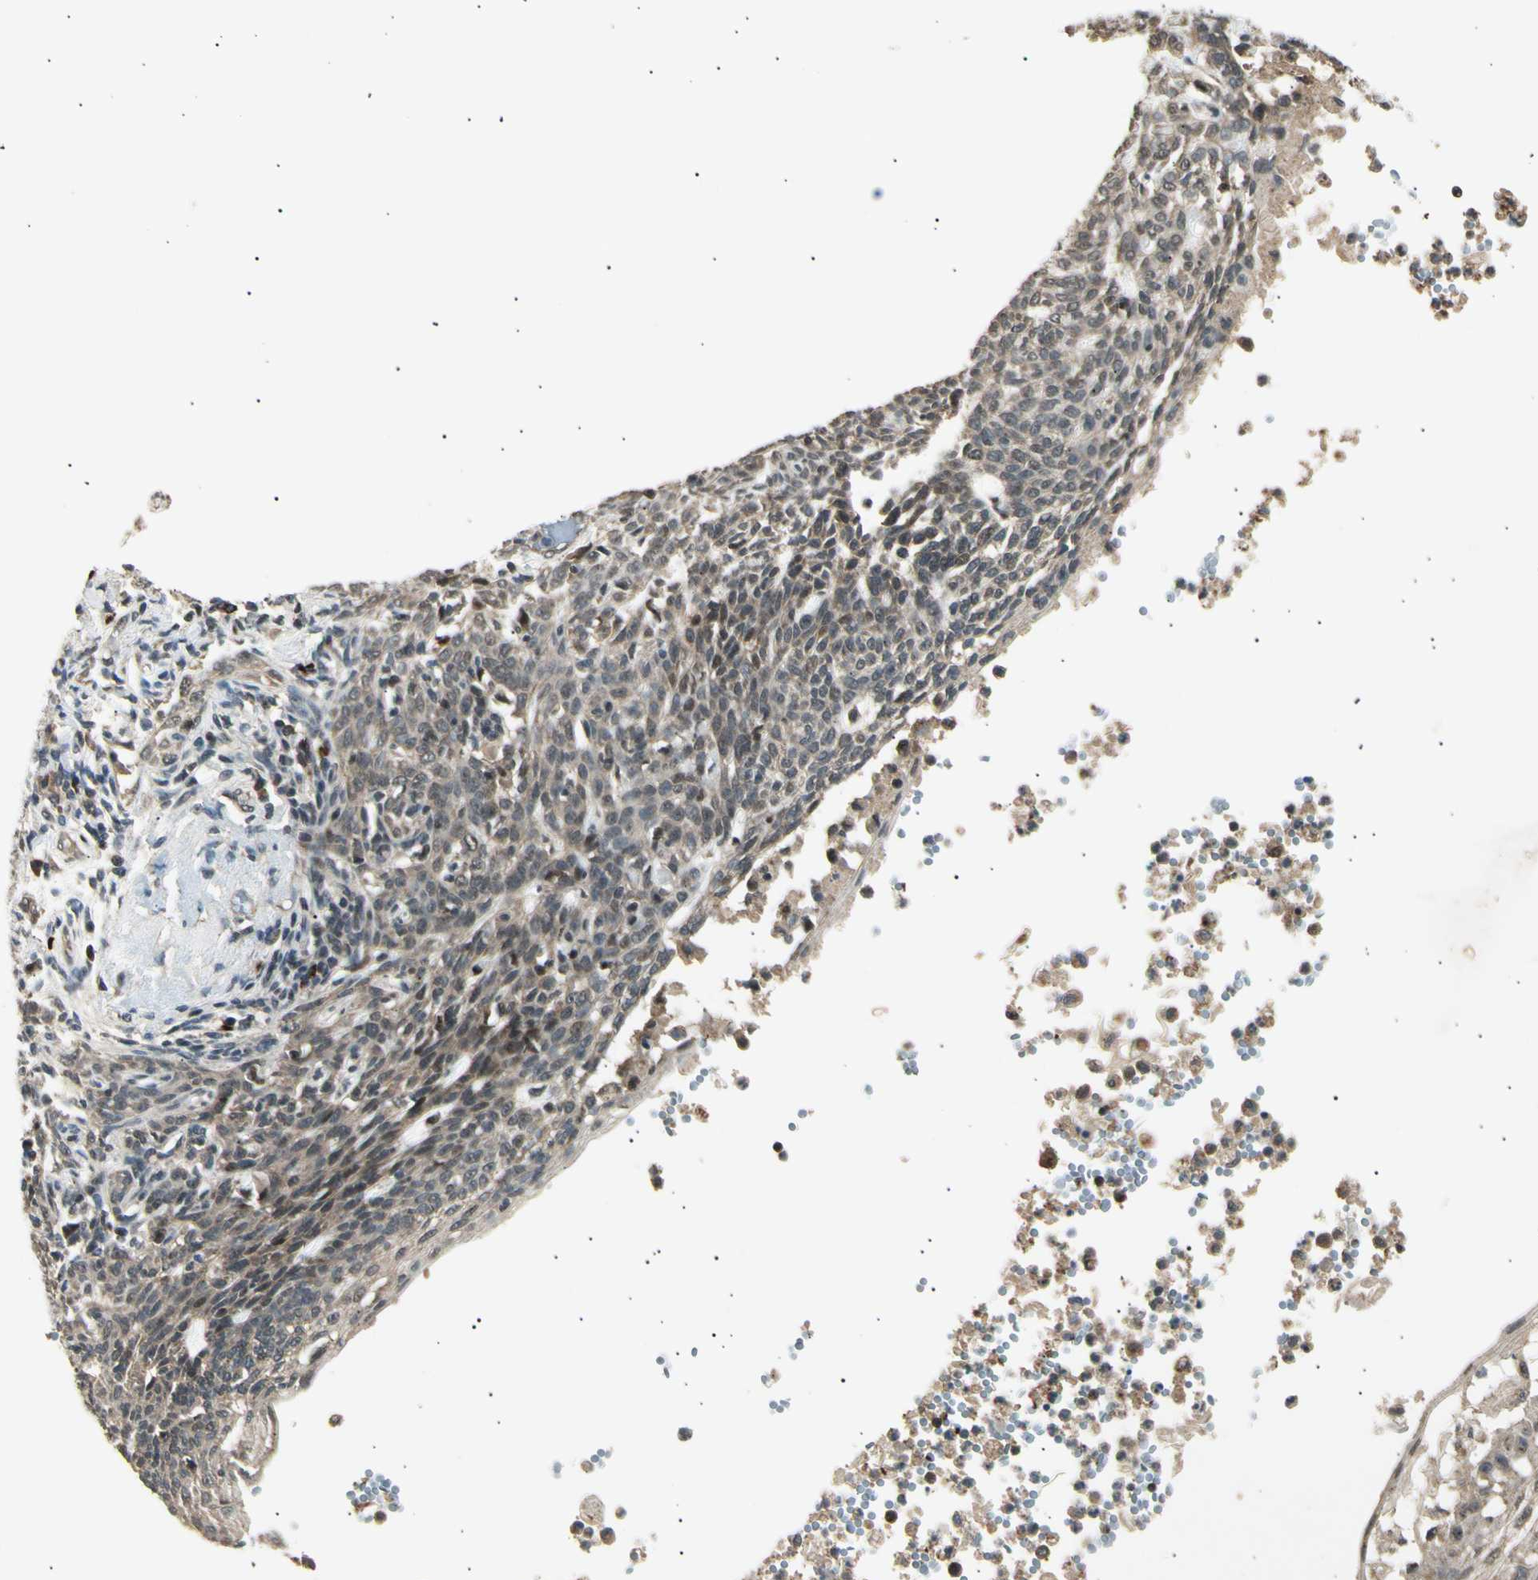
{"staining": {"intensity": "weak", "quantity": ">75%", "location": "cytoplasmic/membranous"}, "tissue": "skin cancer", "cell_type": "Tumor cells", "image_type": "cancer", "snomed": [{"axis": "morphology", "description": "Normal tissue, NOS"}, {"axis": "morphology", "description": "Basal cell carcinoma"}, {"axis": "topography", "description": "Skin"}], "caption": "This micrograph demonstrates immunohistochemistry (IHC) staining of human skin cancer (basal cell carcinoma), with low weak cytoplasmic/membranous positivity in approximately >75% of tumor cells.", "gene": "NUAK2", "patient": {"sex": "male", "age": 87}}